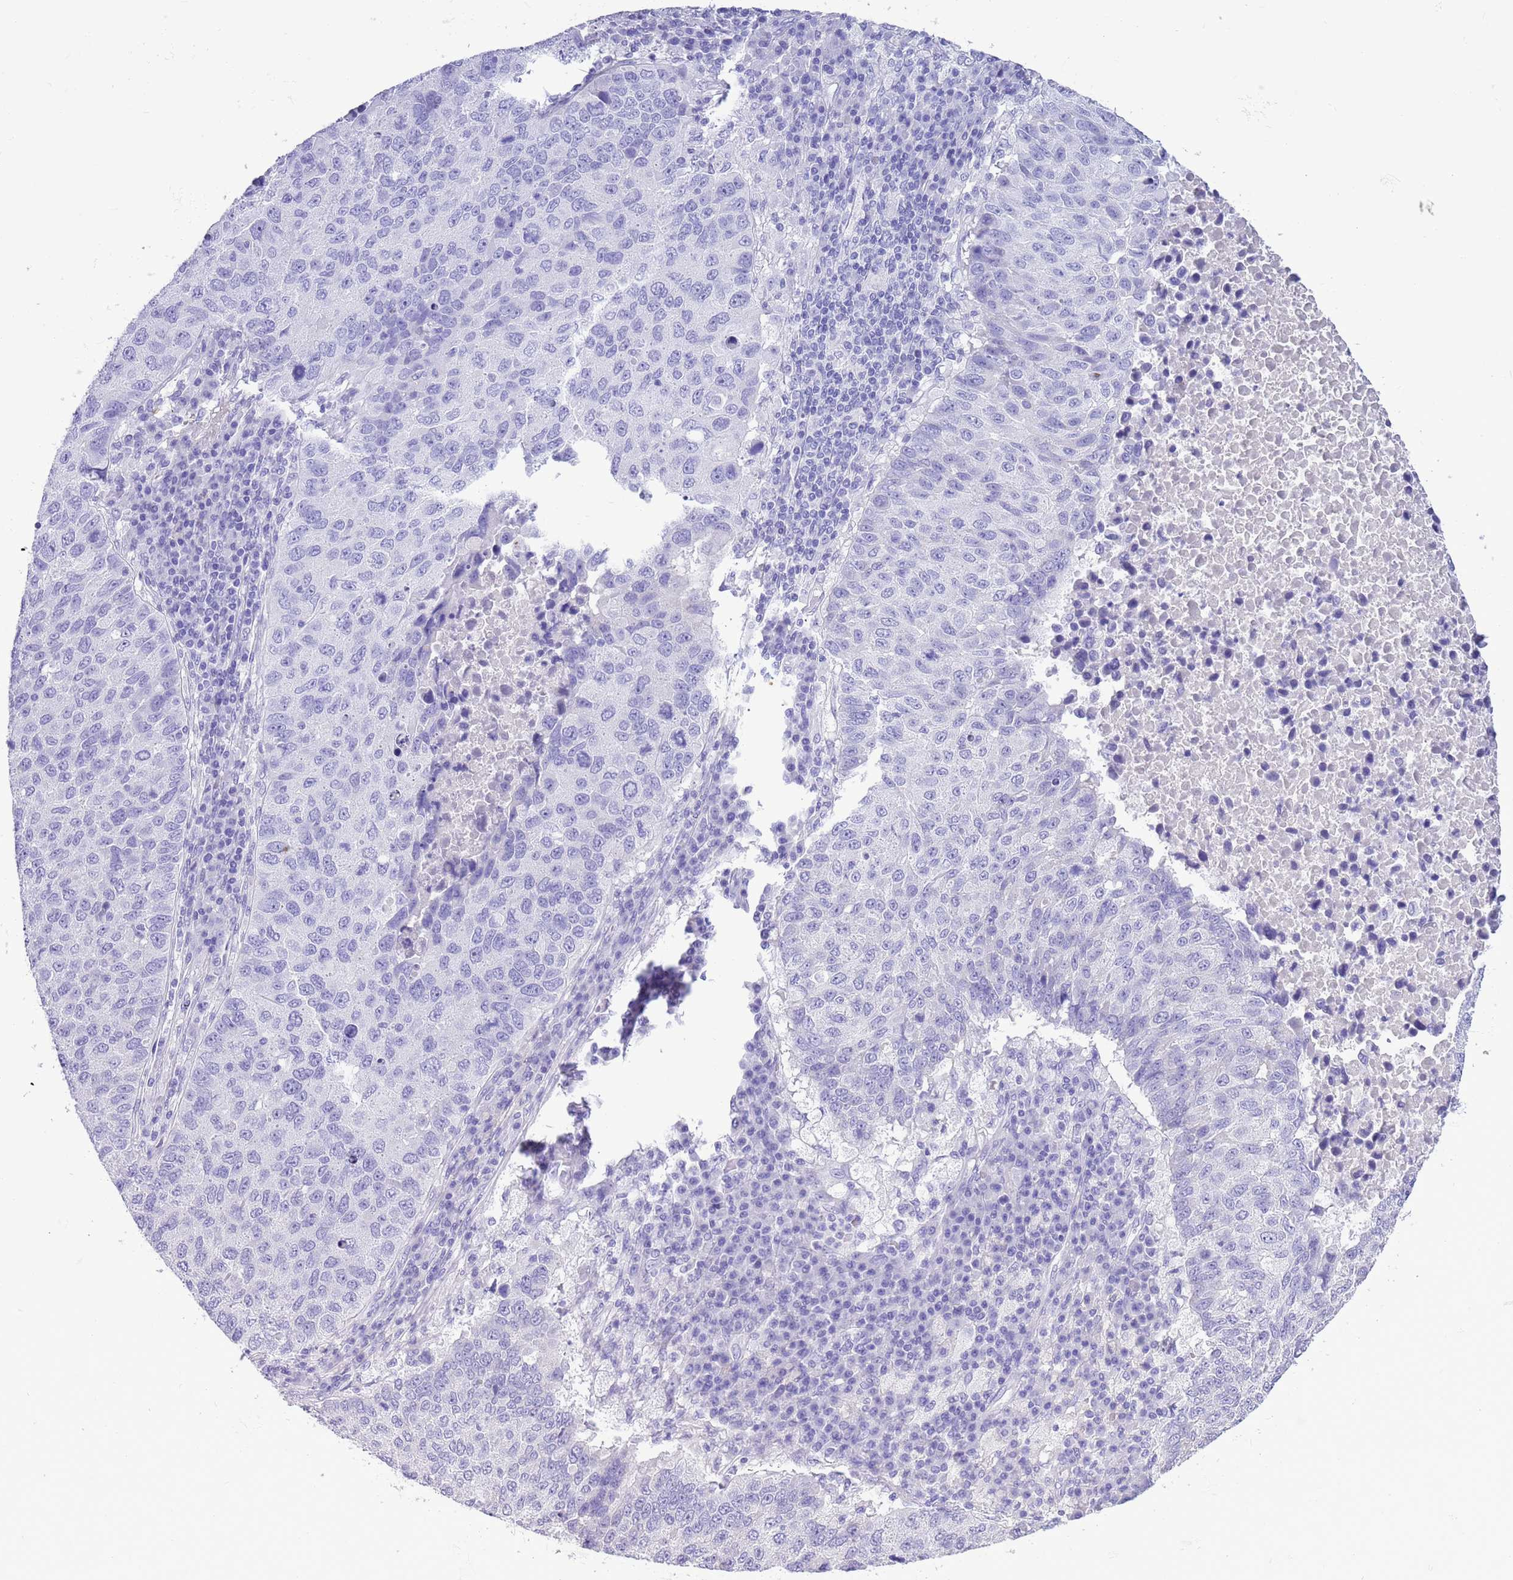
{"staining": {"intensity": "negative", "quantity": "none", "location": "none"}, "tissue": "lung cancer", "cell_type": "Tumor cells", "image_type": "cancer", "snomed": [{"axis": "morphology", "description": "Squamous cell carcinoma, NOS"}, {"axis": "topography", "description": "Lung"}], "caption": "Immunohistochemical staining of lung squamous cell carcinoma displays no significant positivity in tumor cells.", "gene": "TBC1D10B", "patient": {"sex": "male", "age": 73}}